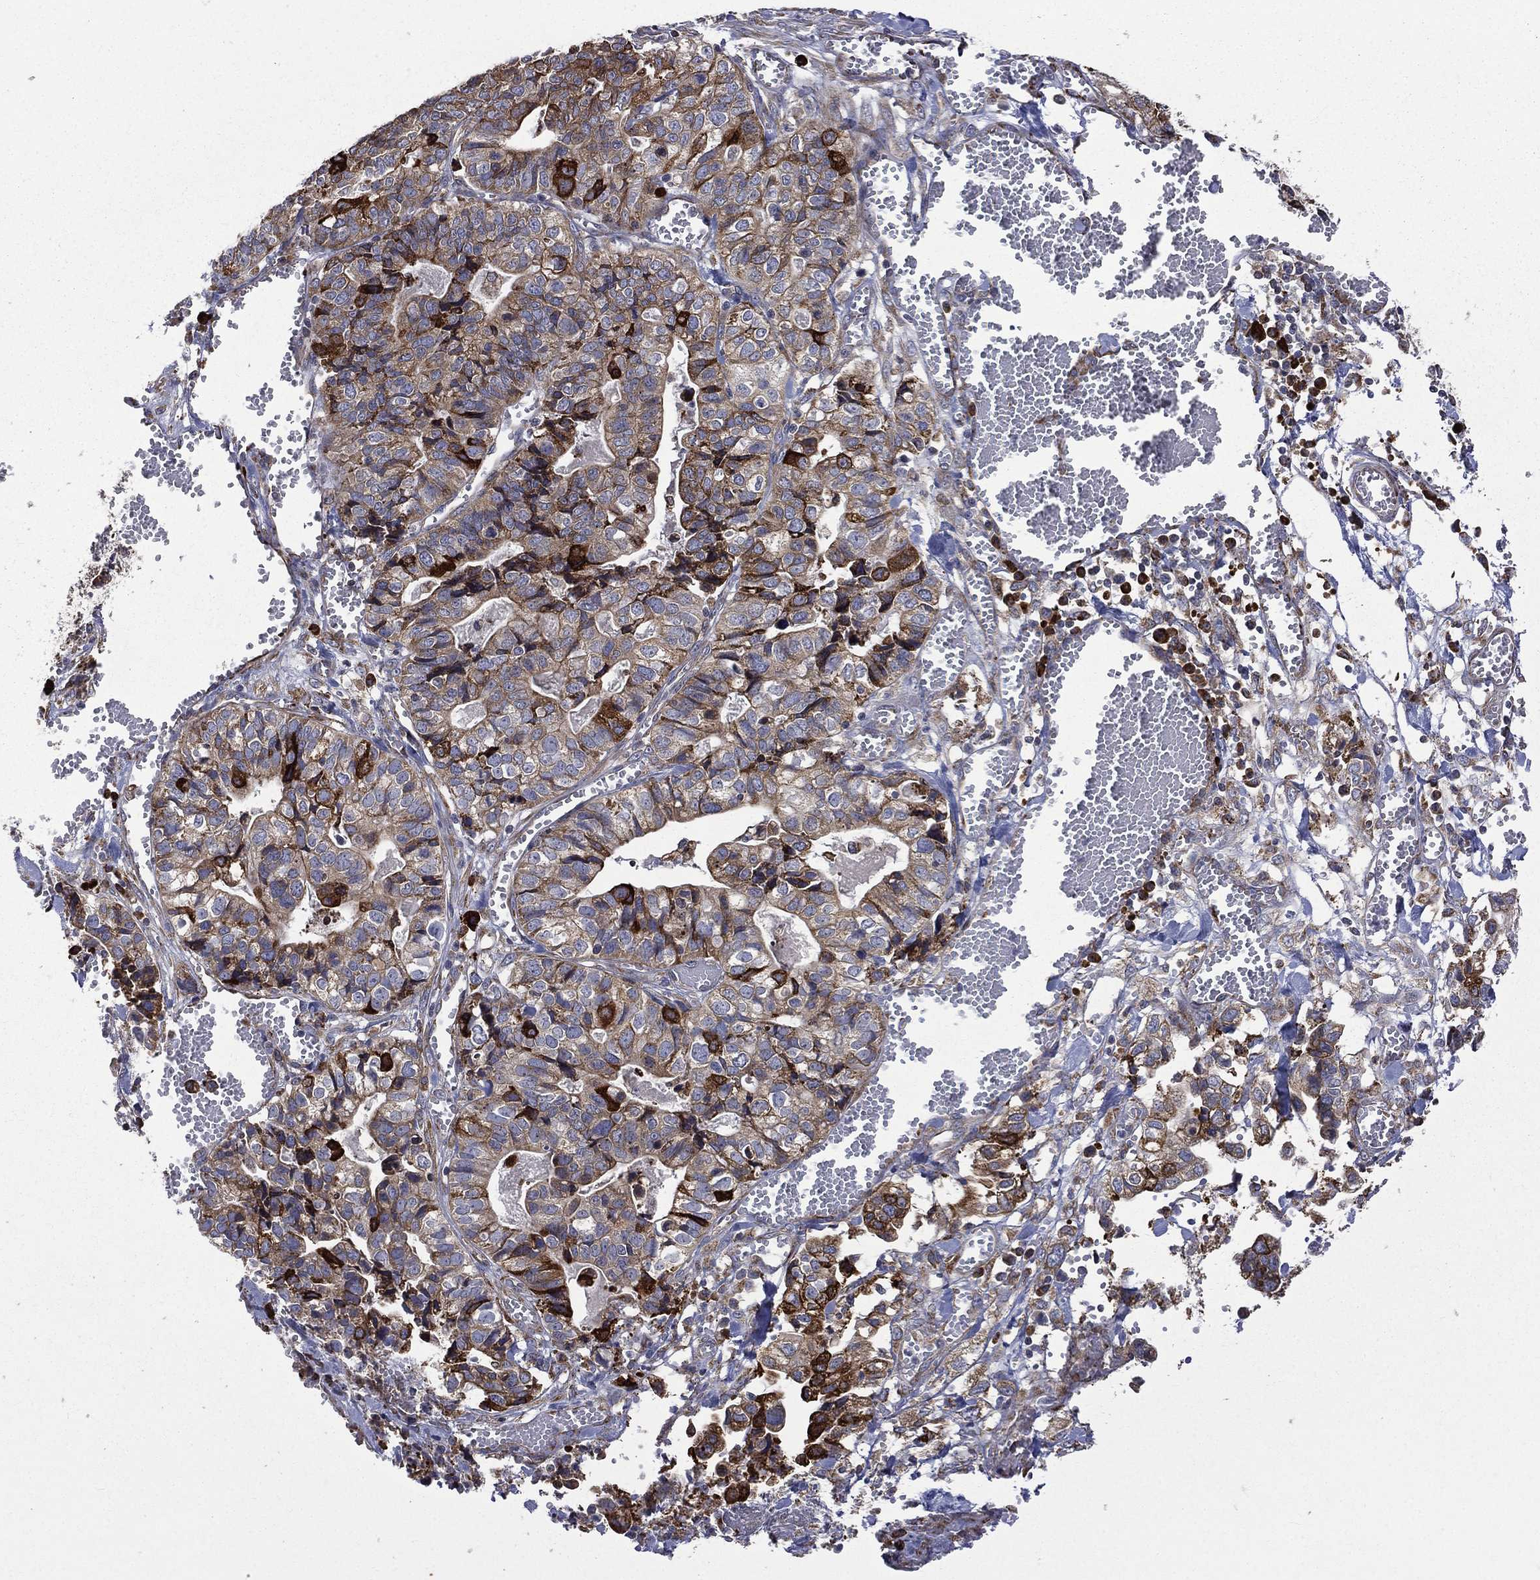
{"staining": {"intensity": "strong", "quantity": ">75%", "location": "cytoplasmic/membranous"}, "tissue": "stomach cancer", "cell_type": "Tumor cells", "image_type": "cancer", "snomed": [{"axis": "morphology", "description": "Adenocarcinoma, NOS"}, {"axis": "topography", "description": "Stomach, upper"}], "caption": "A brown stain shows strong cytoplasmic/membranous positivity of a protein in stomach cancer tumor cells.", "gene": "C20orf96", "patient": {"sex": "female", "age": 67}}